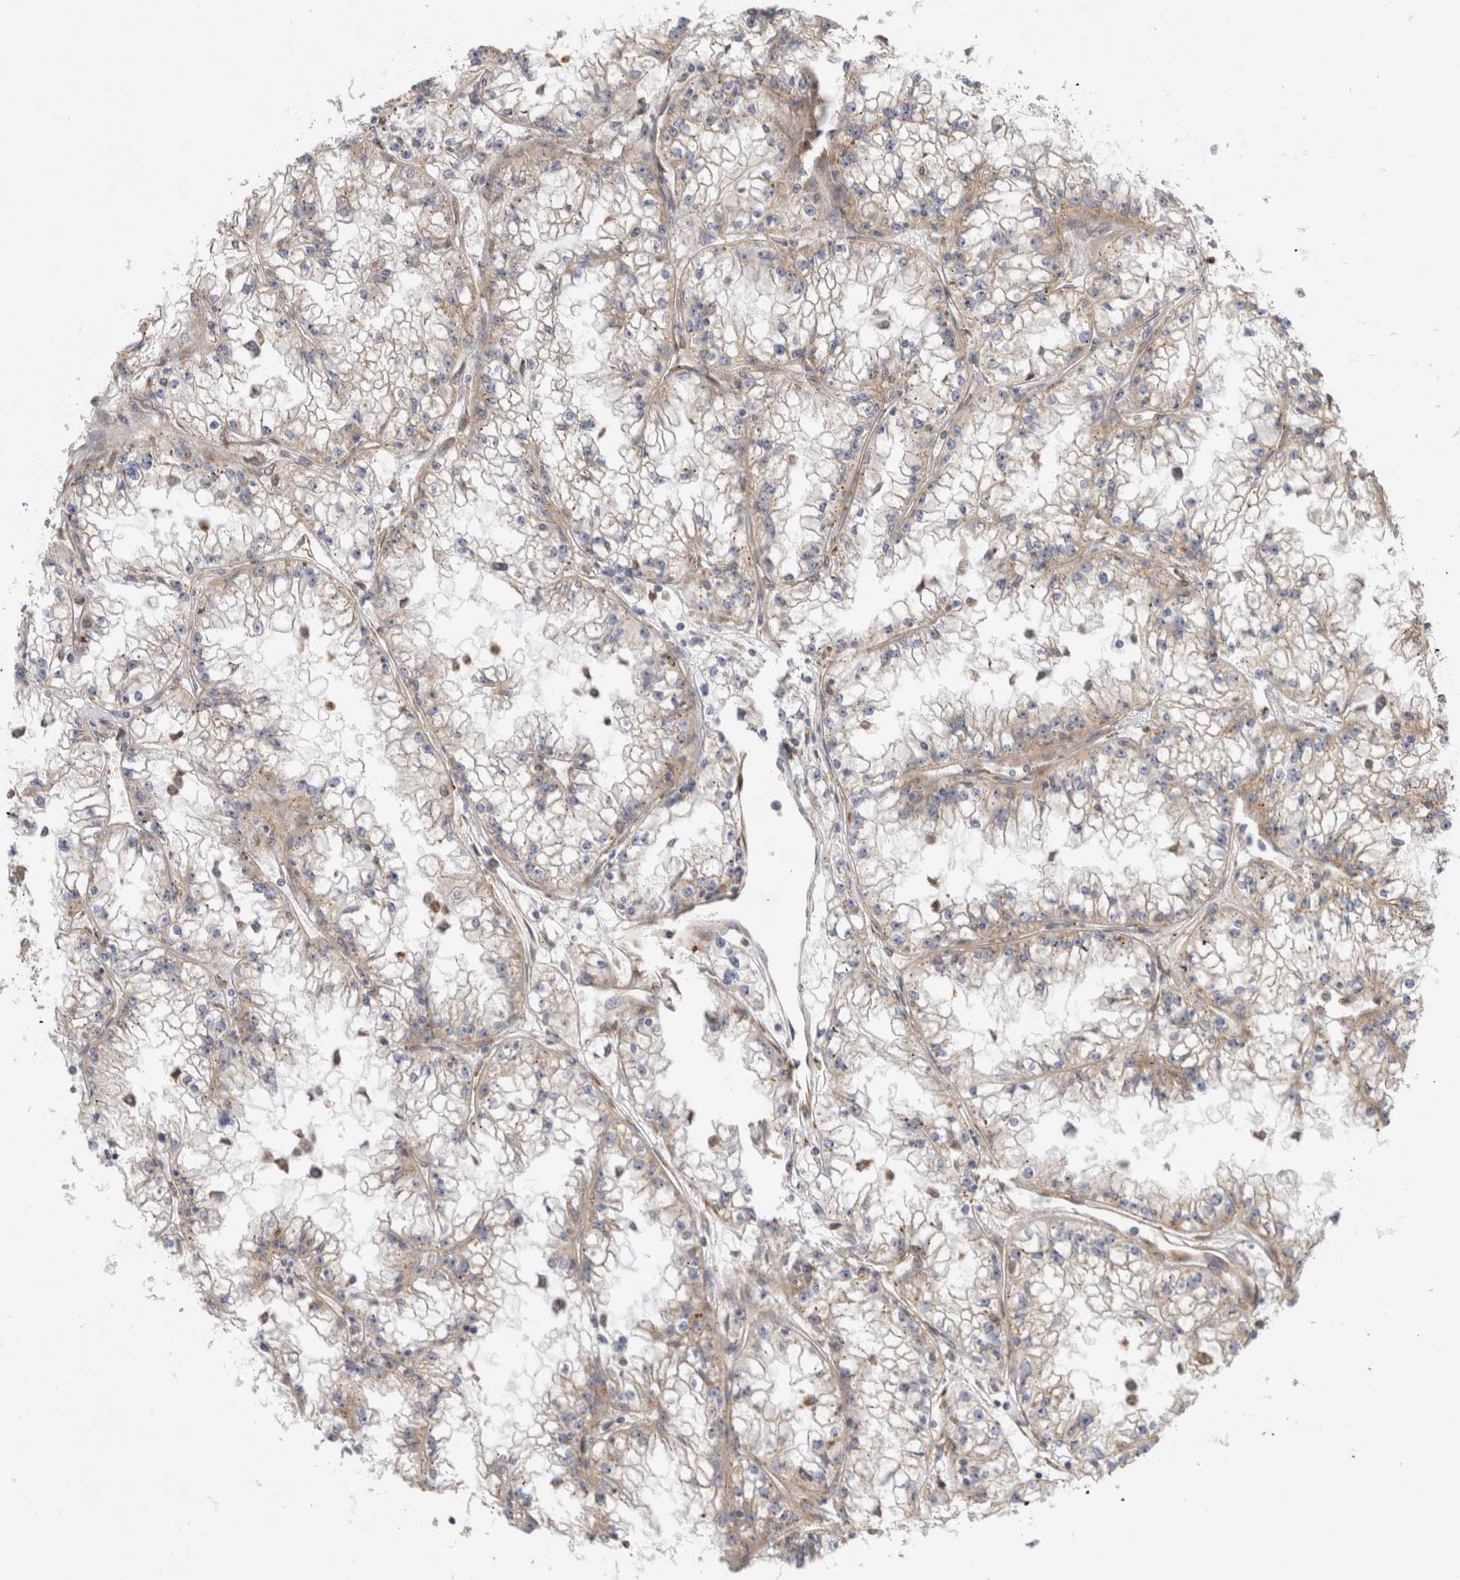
{"staining": {"intensity": "weak", "quantity": ">75%", "location": "cytoplasmic/membranous"}, "tissue": "renal cancer", "cell_type": "Tumor cells", "image_type": "cancer", "snomed": [{"axis": "morphology", "description": "Adenocarcinoma, NOS"}, {"axis": "topography", "description": "Kidney"}], "caption": "High-magnification brightfield microscopy of renal cancer stained with DAB (brown) and counterstained with hematoxylin (blue). tumor cells exhibit weak cytoplasmic/membranous positivity is appreciated in approximately>75% of cells.", "gene": "PDCD10", "patient": {"sex": "male", "age": 56}}